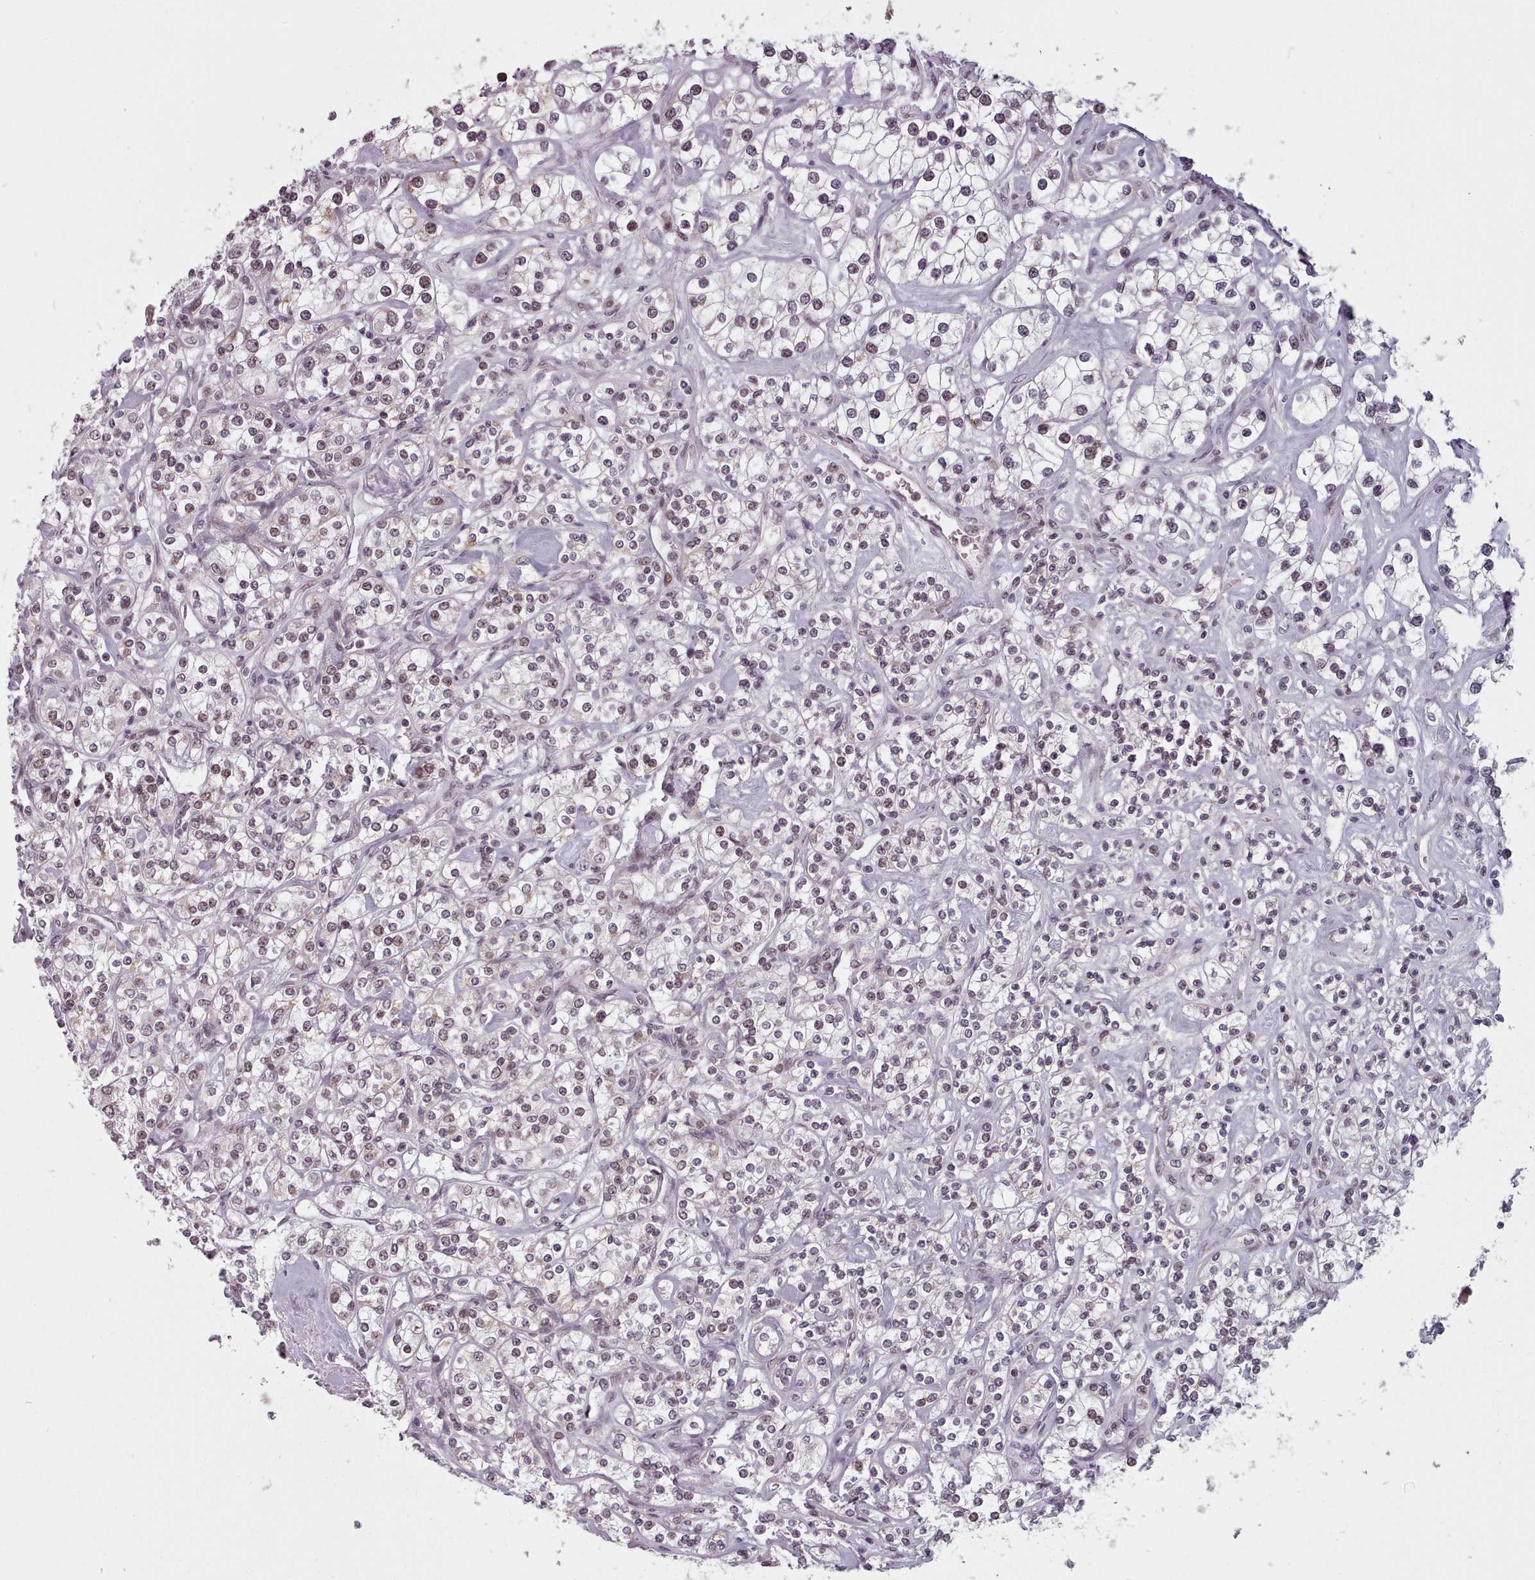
{"staining": {"intensity": "weak", "quantity": "<25%", "location": "nuclear"}, "tissue": "renal cancer", "cell_type": "Tumor cells", "image_type": "cancer", "snomed": [{"axis": "morphology", "description": "Adenocarcinoma, NOS"}, {"axis": "topography", "description": "Kidney"}], "caption": "IHC micrograph of adenocarcinoma (renal) stained for a protein (brown), which shows no staining in tumor cells.", "gene": "SRSF9", "patient": {"sex": "male", "age": 77}}